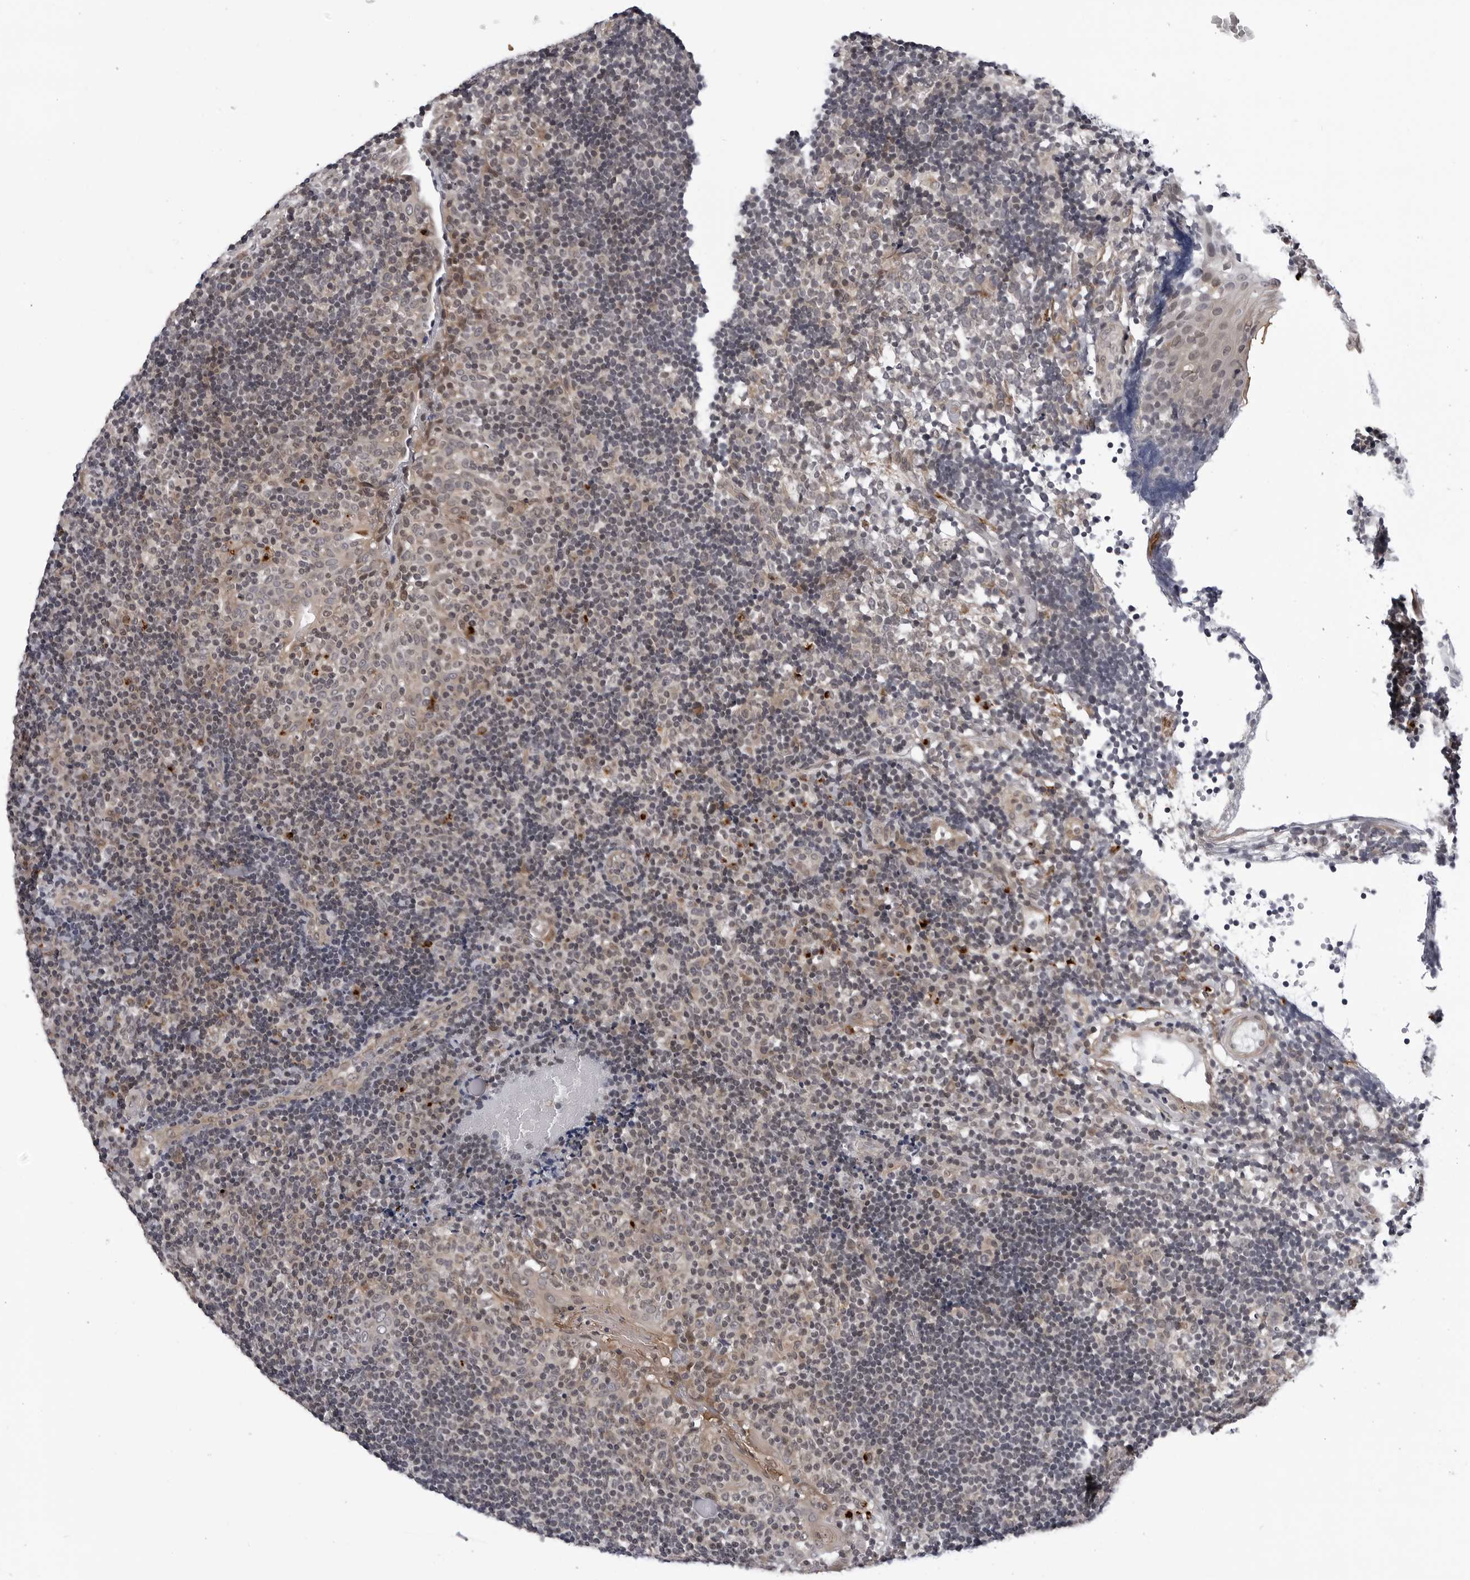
{"staining": {"intensity": "weak", "quantity": "25%-75%", "location": "cytoplasmic/membranous"}, "tissue": "tonsil", "cell_type": "Germinal center cells", "image_type": "normal", "snomed": [{"axis": "morphology", "description": "Normal tissue, NOS"}, {"axis": "topography", "description": "Tonsil"}], "caption": "The image displays immunohistochemical staining of benign tonsil. There is weak cytoplasmic/membranous staining is present in about 25%-75% of germinal center cells.", "gene": "KIAA1614", "patient": {"sex": "female", "age": 40}}